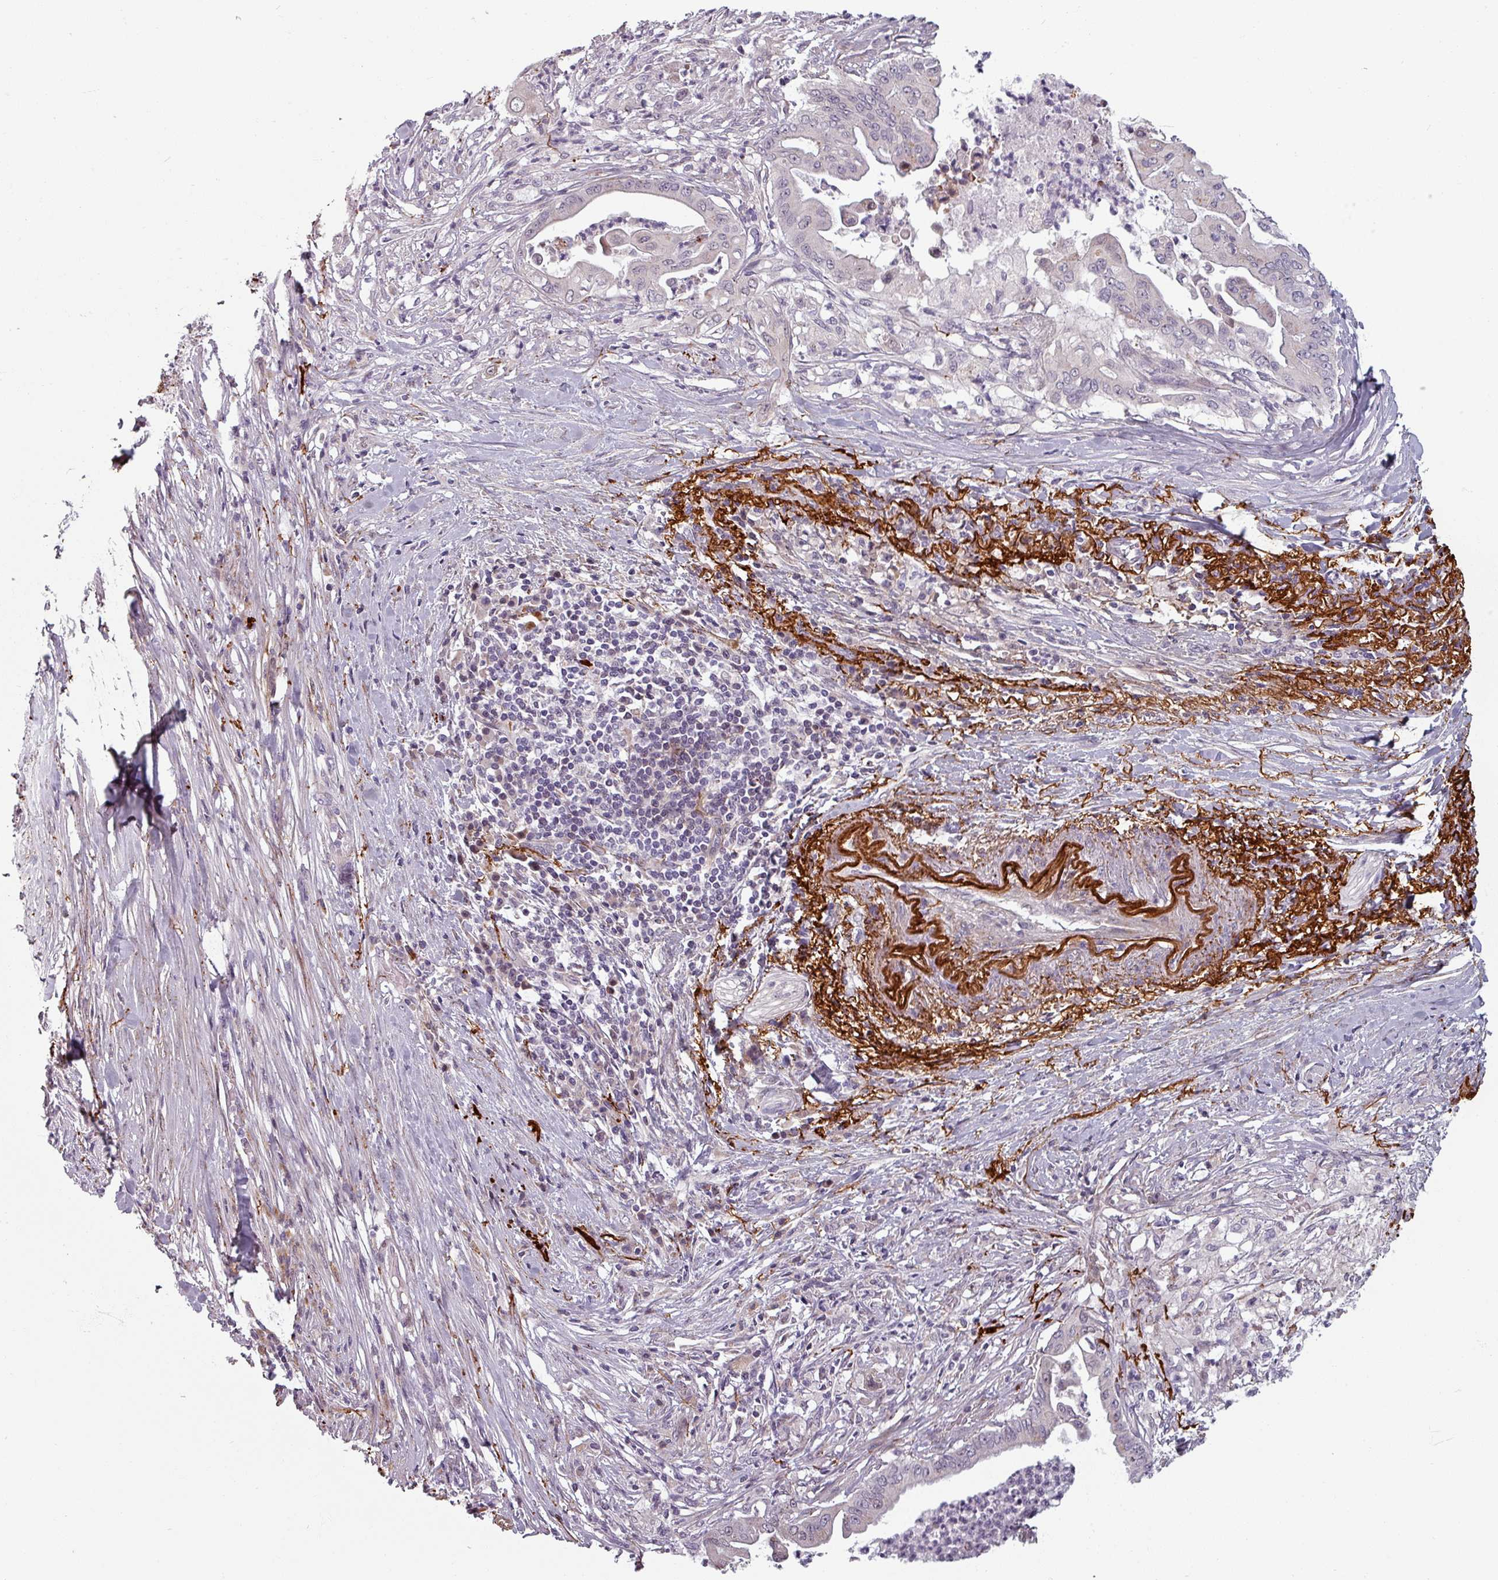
{"staining": {"intensity": "negative", "quantity": "none", "location": "none"}, "tissue": "pancreatic cancer", "cell_type": "Tumor cells", "image_type": "cancer", "snomed": [{"axis": "morphology", "description": "Adenocarcinoma, NOS"}, {"axis": "topography", "description": "Pancreas"}], "caption": "Tumor cells are negative for protein expression in human pancreatic cancer.", "gene": "CYB5RL", "patient": {"sex": "male", "age": 58}}